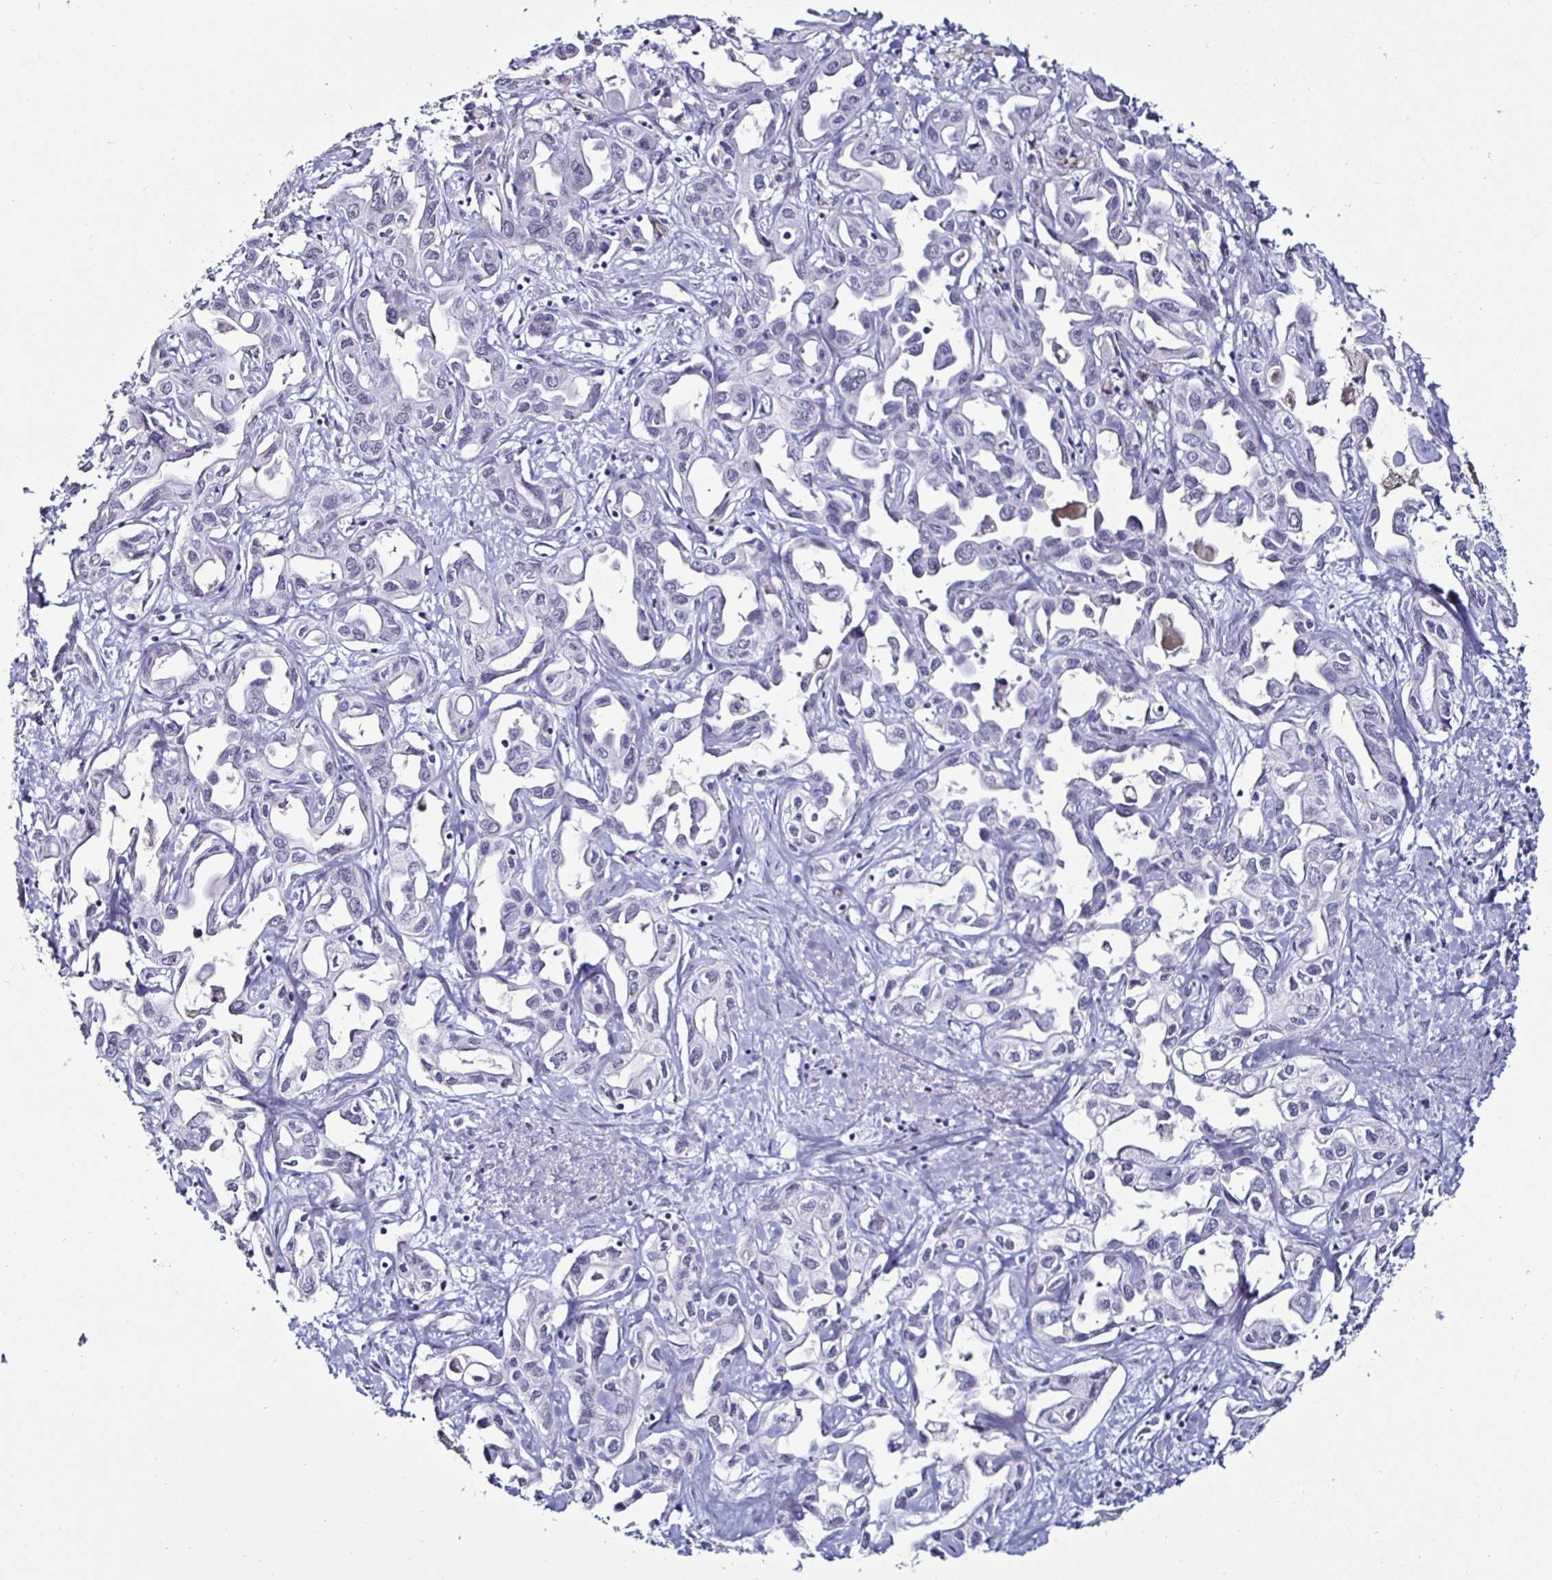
{"staining": {"intensity": "negative", "quantity": "none", "location": "none"}, "tissue": "liver cancer", "cell_type": "Tumor cells", "image_type": "cancer", "snomed": [{"axis": "morphology", "description": "Cholangiocarcinoma"}, {"axis": "topography", "description": "Liver"}], "caption": "This is an IHC image of cholangiocarcinoma (liver). There is no positivity in tumor cells.", "gene": "DDX39B", "patient": {"sex": "female", "age": 64}}